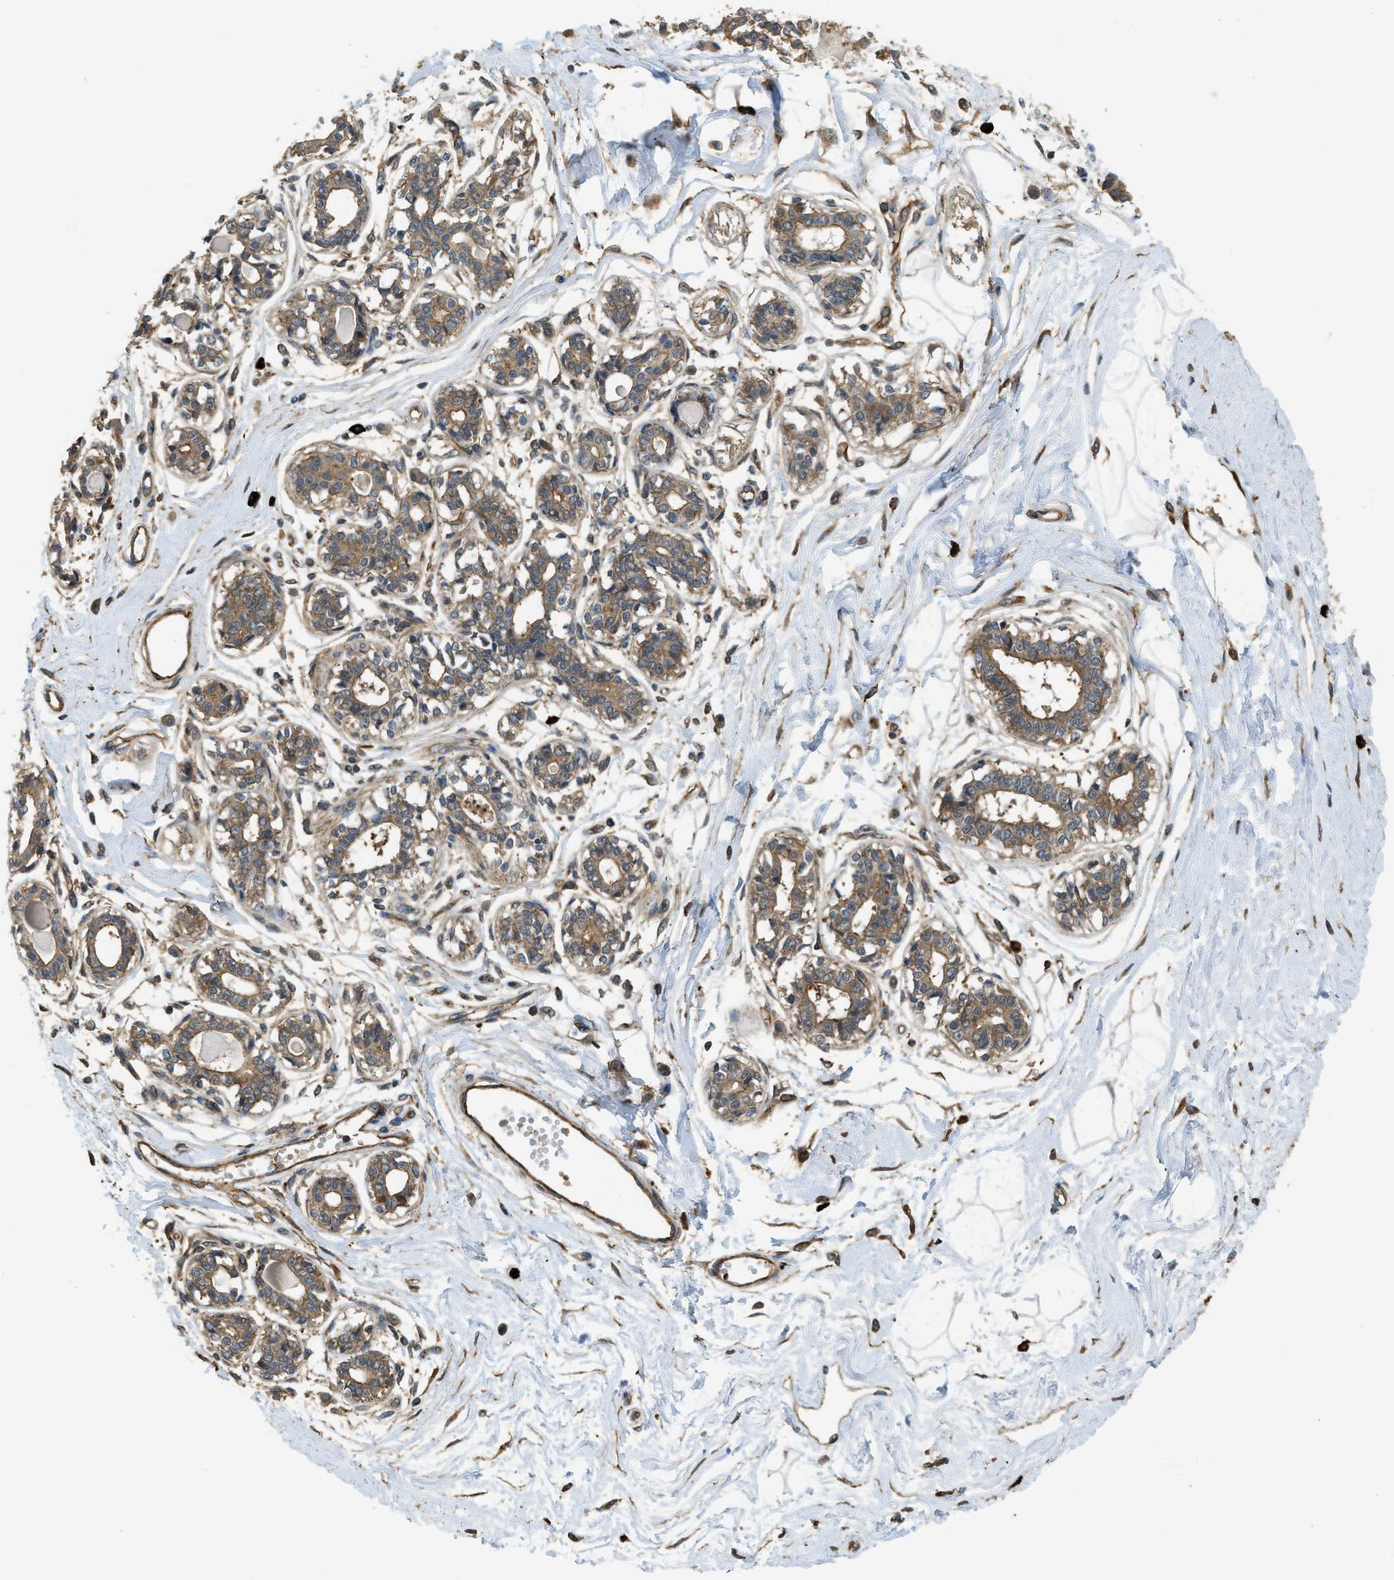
{"staining": {"intensity": "moderate", "quantity": ">75%", "location": "cytoplasmic/membranous"}, "tissue": "breast", "cell_type": "Adipocytes", "image_type": "normal", "snomed": [{"axis": "morphology", "description": "Normal tissue, NOS"}, {"axis": "topography", "description": "Breast"}], "caption": "Immunohistochemistry histopathology image of normal human breast stained for a protein (brown), which reveals medium levels of moderate cytoplasmic/membranous staining in about >75% of adipocytes.", "gene": "BAG4", "patient": {"sex": "female", "age": 45}}